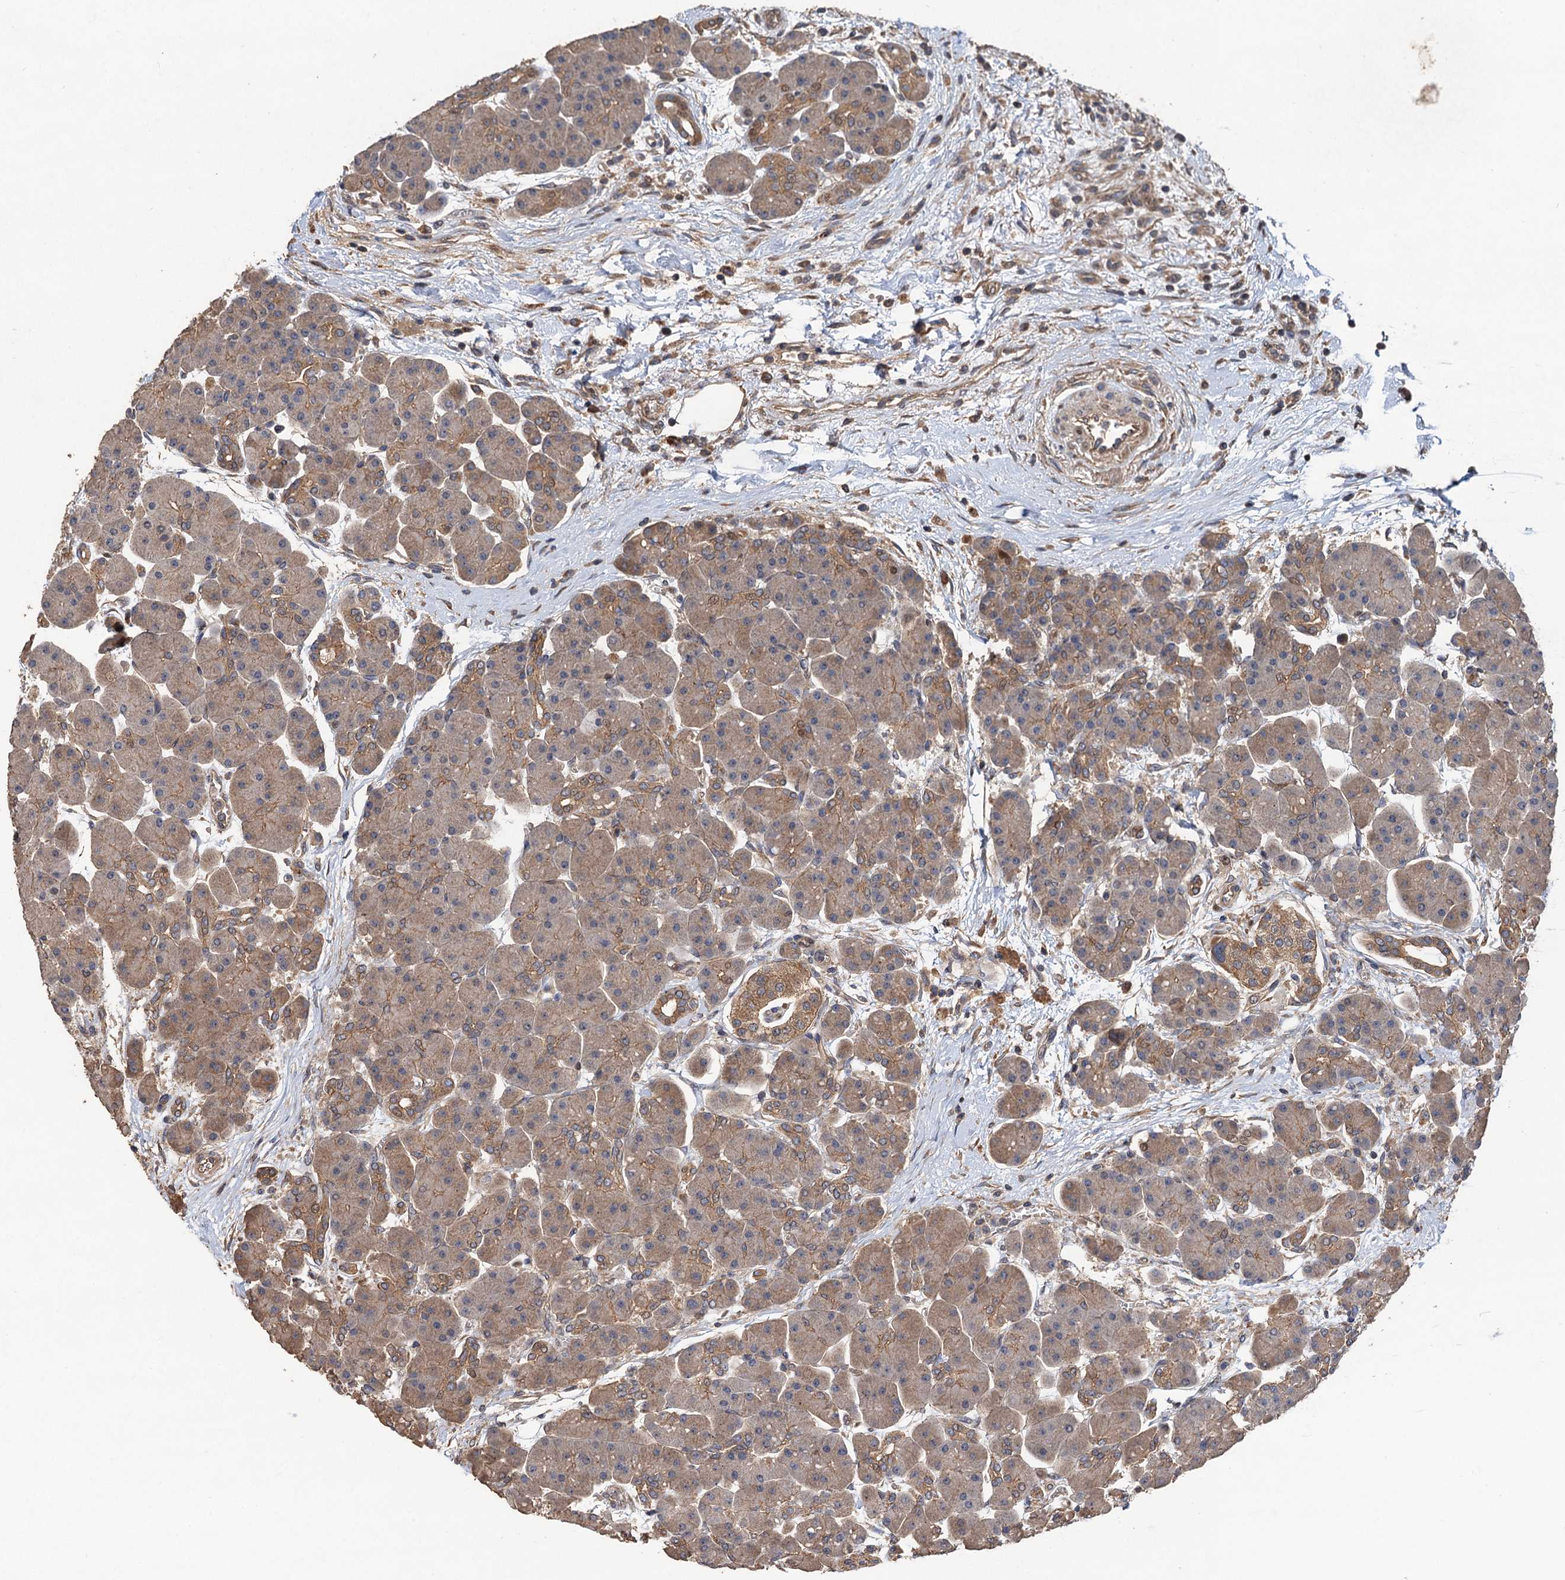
{"staining": {"intensity": "weak", "quantity": "25%-75%", "location": "cytoplasmic/membranous,nuclear"}, "tissue": "pancreas", "cell_type": "Exocrine glandular cells", "image_type": "normal", "snomed": [{"axis": "morphology", "description": "Normal tissue, NOS"}, {"axis": "topography", "description": "Pancreas"}], "caption": "Immunohistochemical staining of unremarkable human pancreas demonstrates weak cytoplasmic/membranous,nuclear protein positivity in about 25%-75% of exocrine glandular cells. The protein is shown in brown color, while the nuclei are stained blue.", "gene": "TMEM39B", "patient": {"sex": "male", "age": 66}}